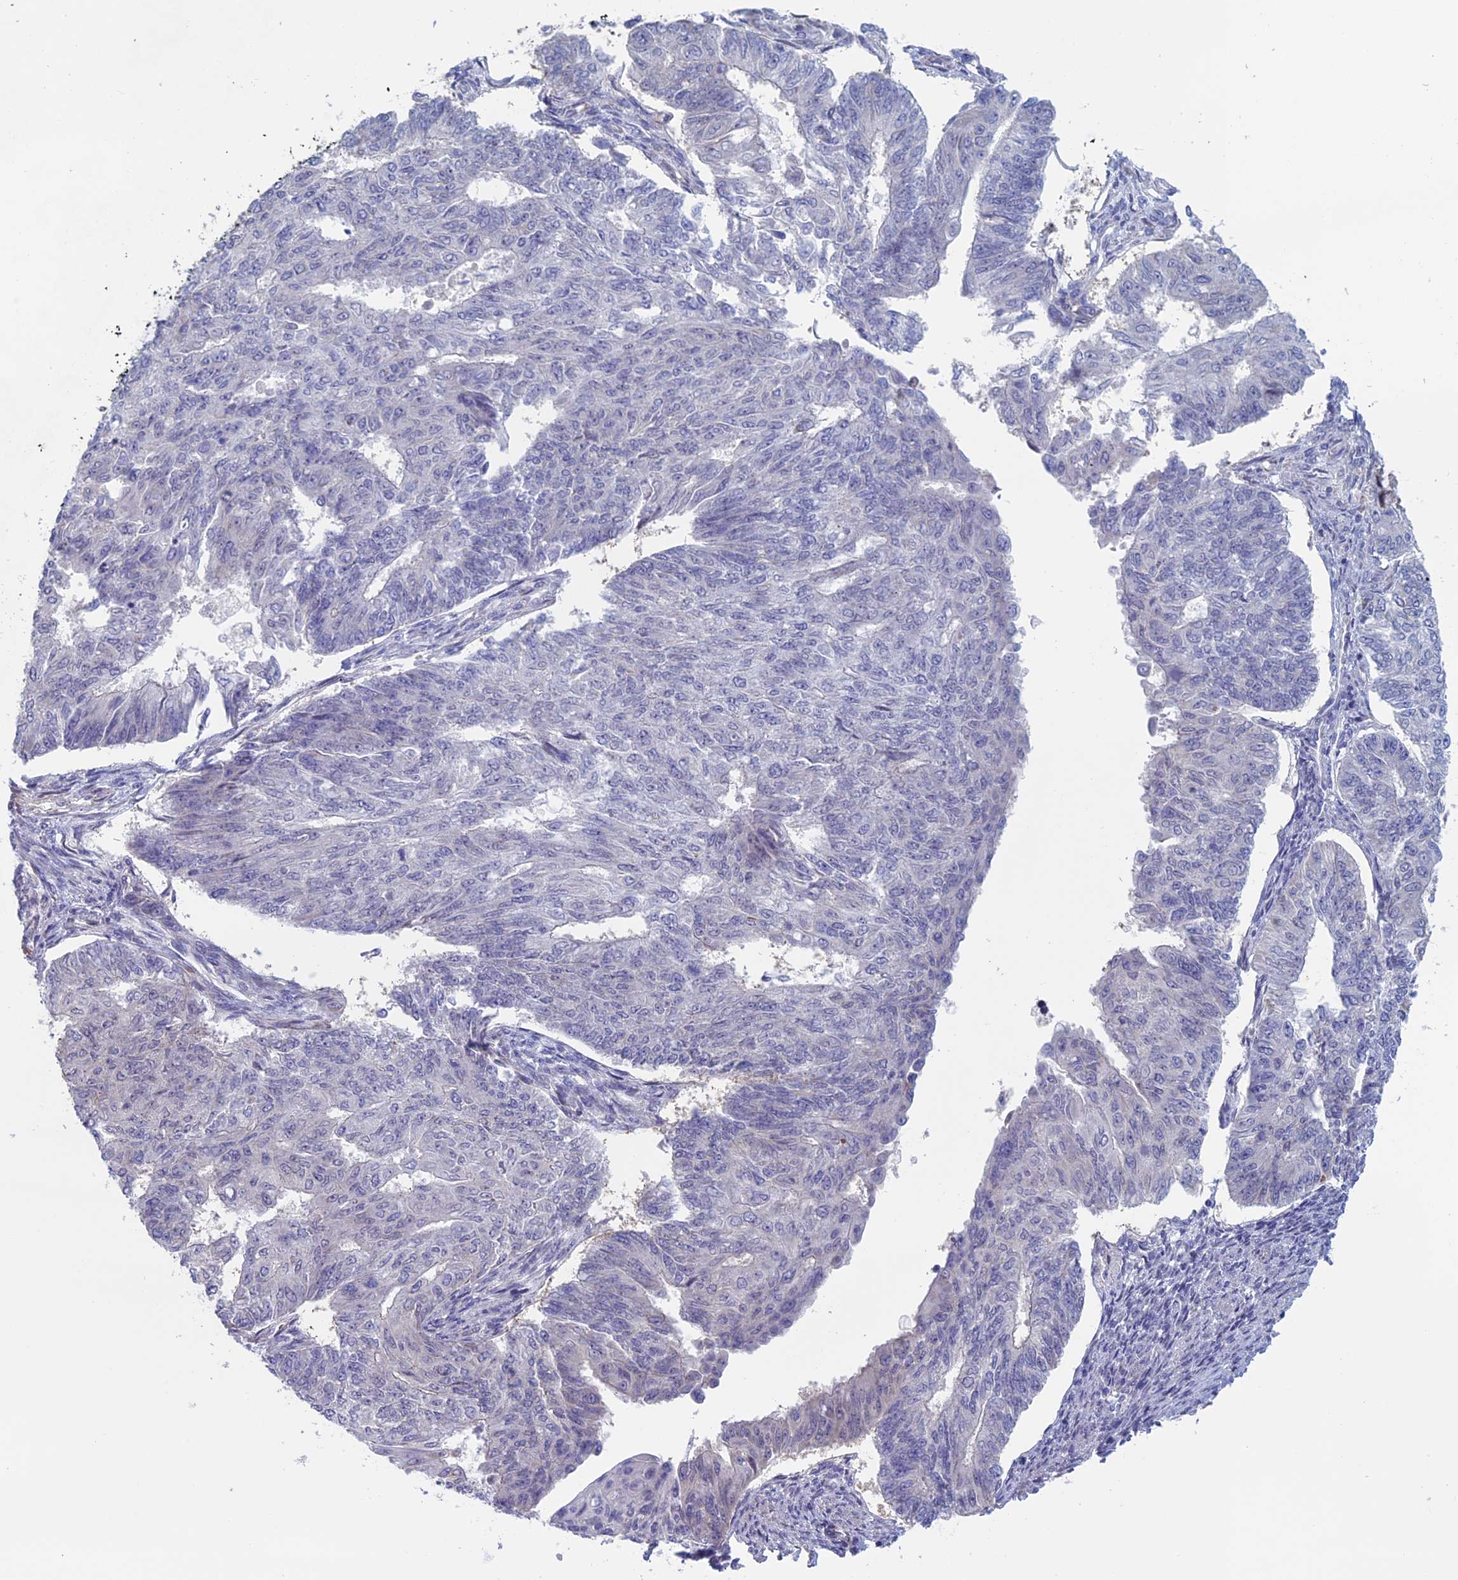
{"staining": {"intensity": "negative", "quantity": "none", "location": "none"}, "tissue": "endometrial cancer", "cell_type": "Tumor cells", "image_type": "cancer", "snomed": [{"axis": "morphology", "description": "Adenocarcinoma, NOS"}, {"axis": "topography", "description": "Endometrium"}], "caption": "Tumor cells show no significant protein expression in endometrial cancer.", "gene": "BCL2L10", "patient": {"sex": "female", "age": 32}}